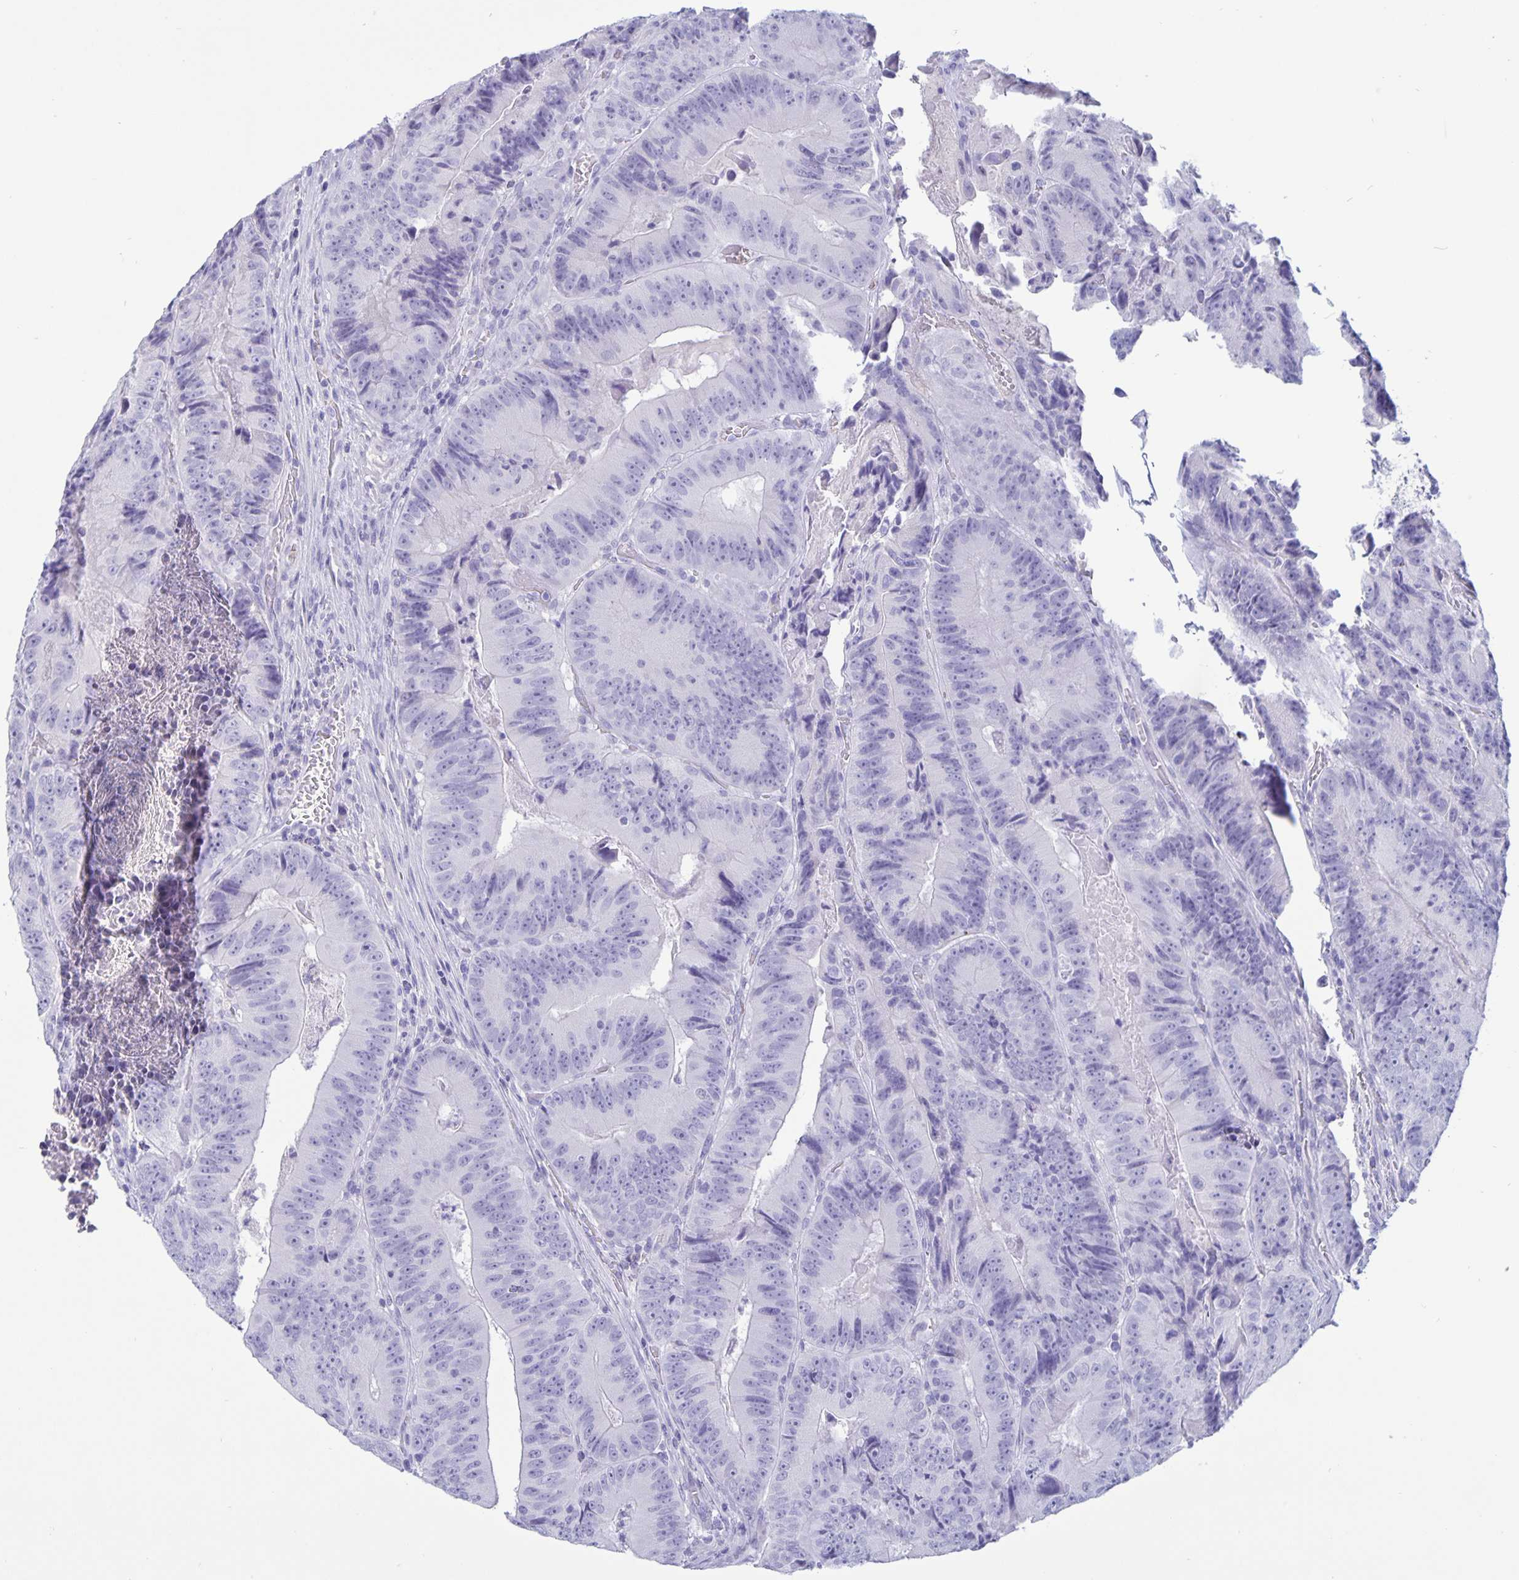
{"staining": {"intensity": "negative", "quantity": "none", "location": "none"}, "tissue": "colorectal cancer", "cell_type": "Tumor cells", "image_type": "cancer", "snomed": [{"axis": "morphology", "description": "Adenocarcinoma, NOS"}, {"axis": "topography", "description": "Colon"}], "caption": "Protein analysis of colorectal cancer (adenocarcinoma) demonstrates no significant positivity in tumor cells.", "gene": "BPIFA3", "patient": {"sex": "female", "age": 86}}